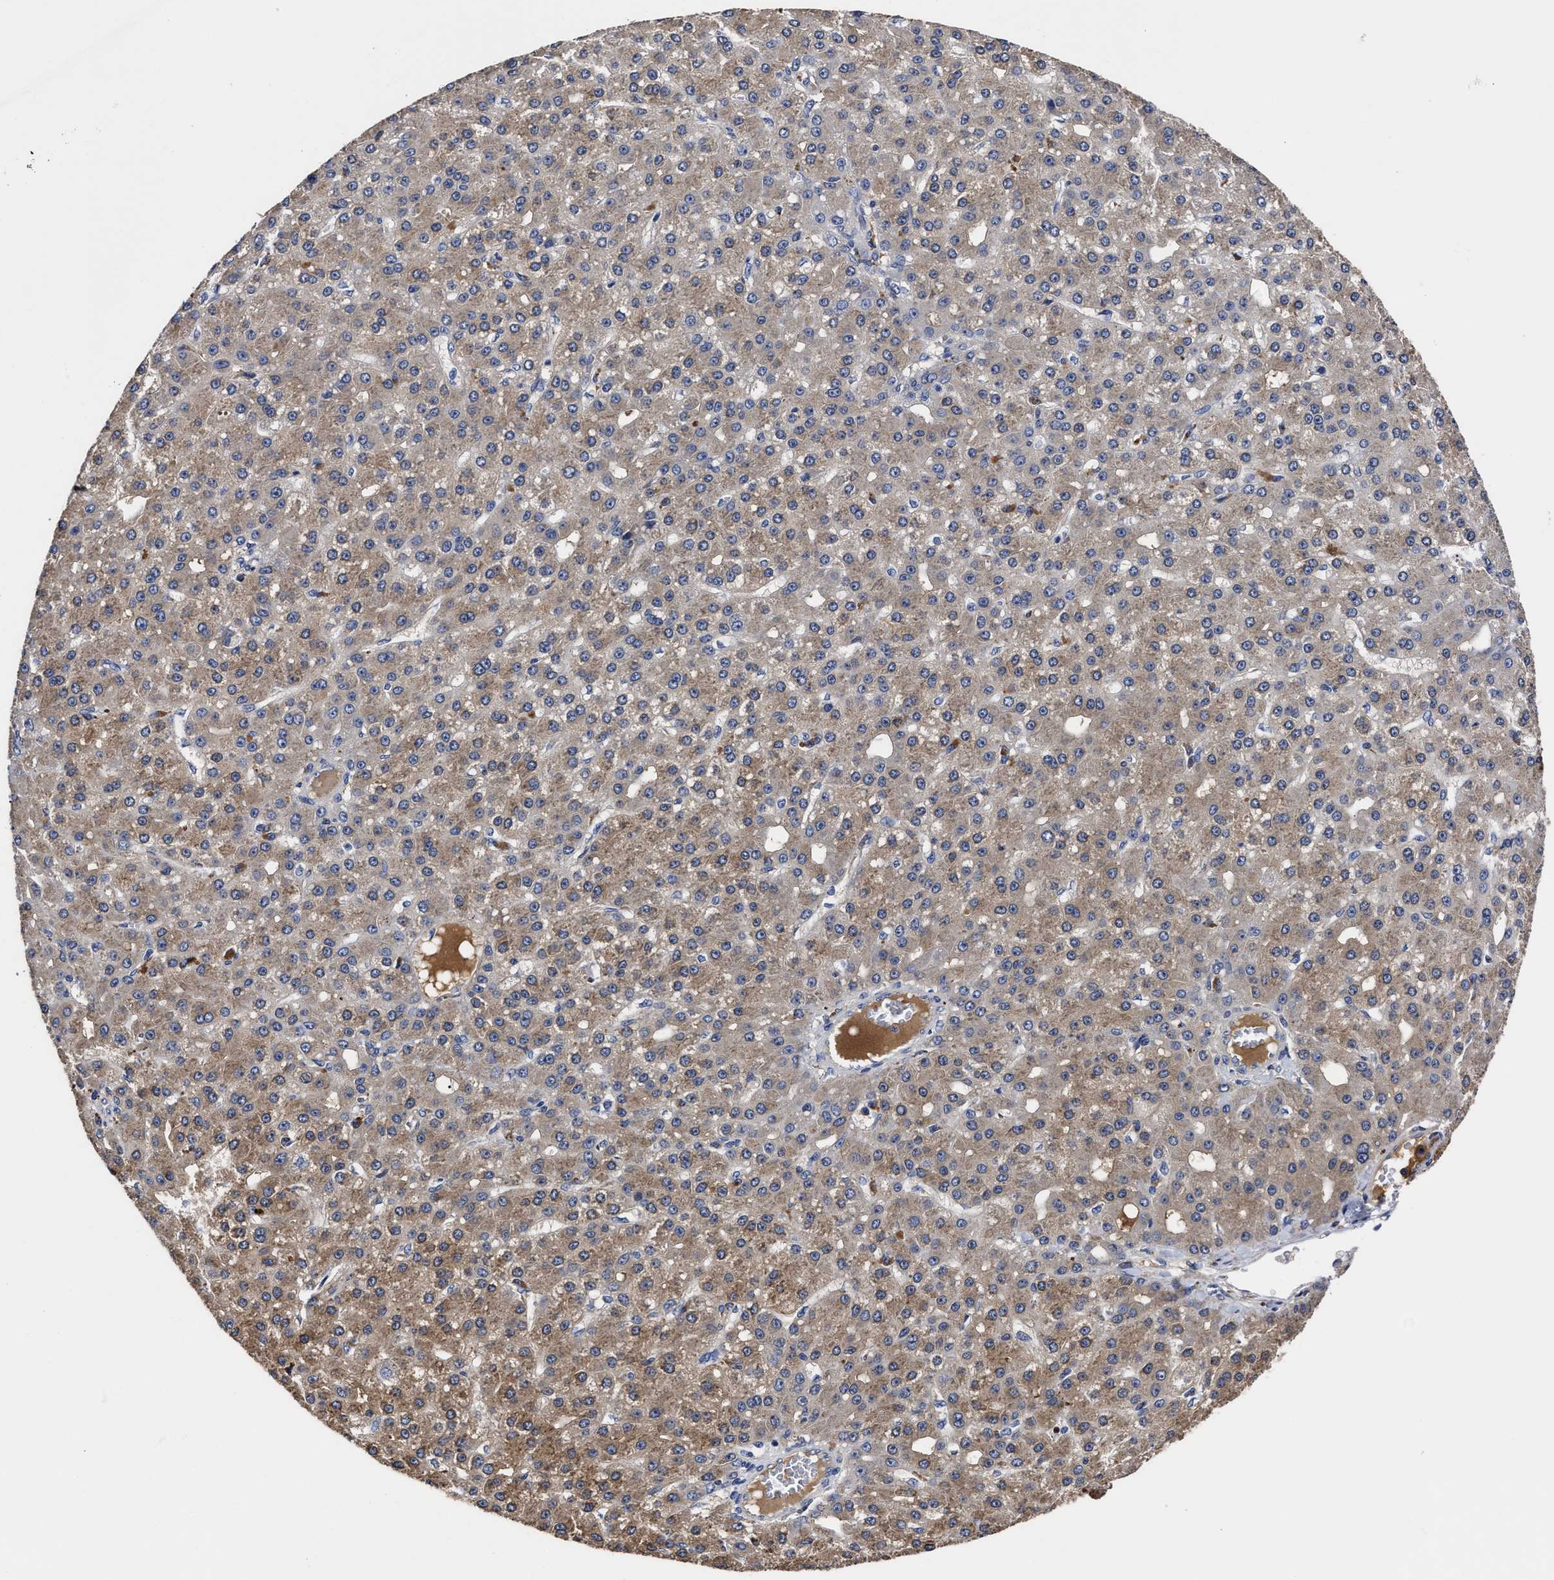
{"staining": {"intensity": "moderate", "quantity": ">75%", "location": "cytoplasmic/membranous"}, "tissue": "liver cancer", "cell_type": "Tumor cells", "image_type": "cancer", "snomed": [{"axis": "morphology", "description": "Carcinoma, Hepatocellular, NOS"}, {"axis": "topography", "description": "Liver"}], "caption": "An immunohistochemistry (IHC) photomicrograph of tumor tissue is shown. Protein staining in brown labels moderate cytoplasmic/membranous positivity in liver cancer (hepatocellular carcinoma) within tumor cells.", "gene": "SOCS5", "patient": {"sex": "male", "age": 67}}